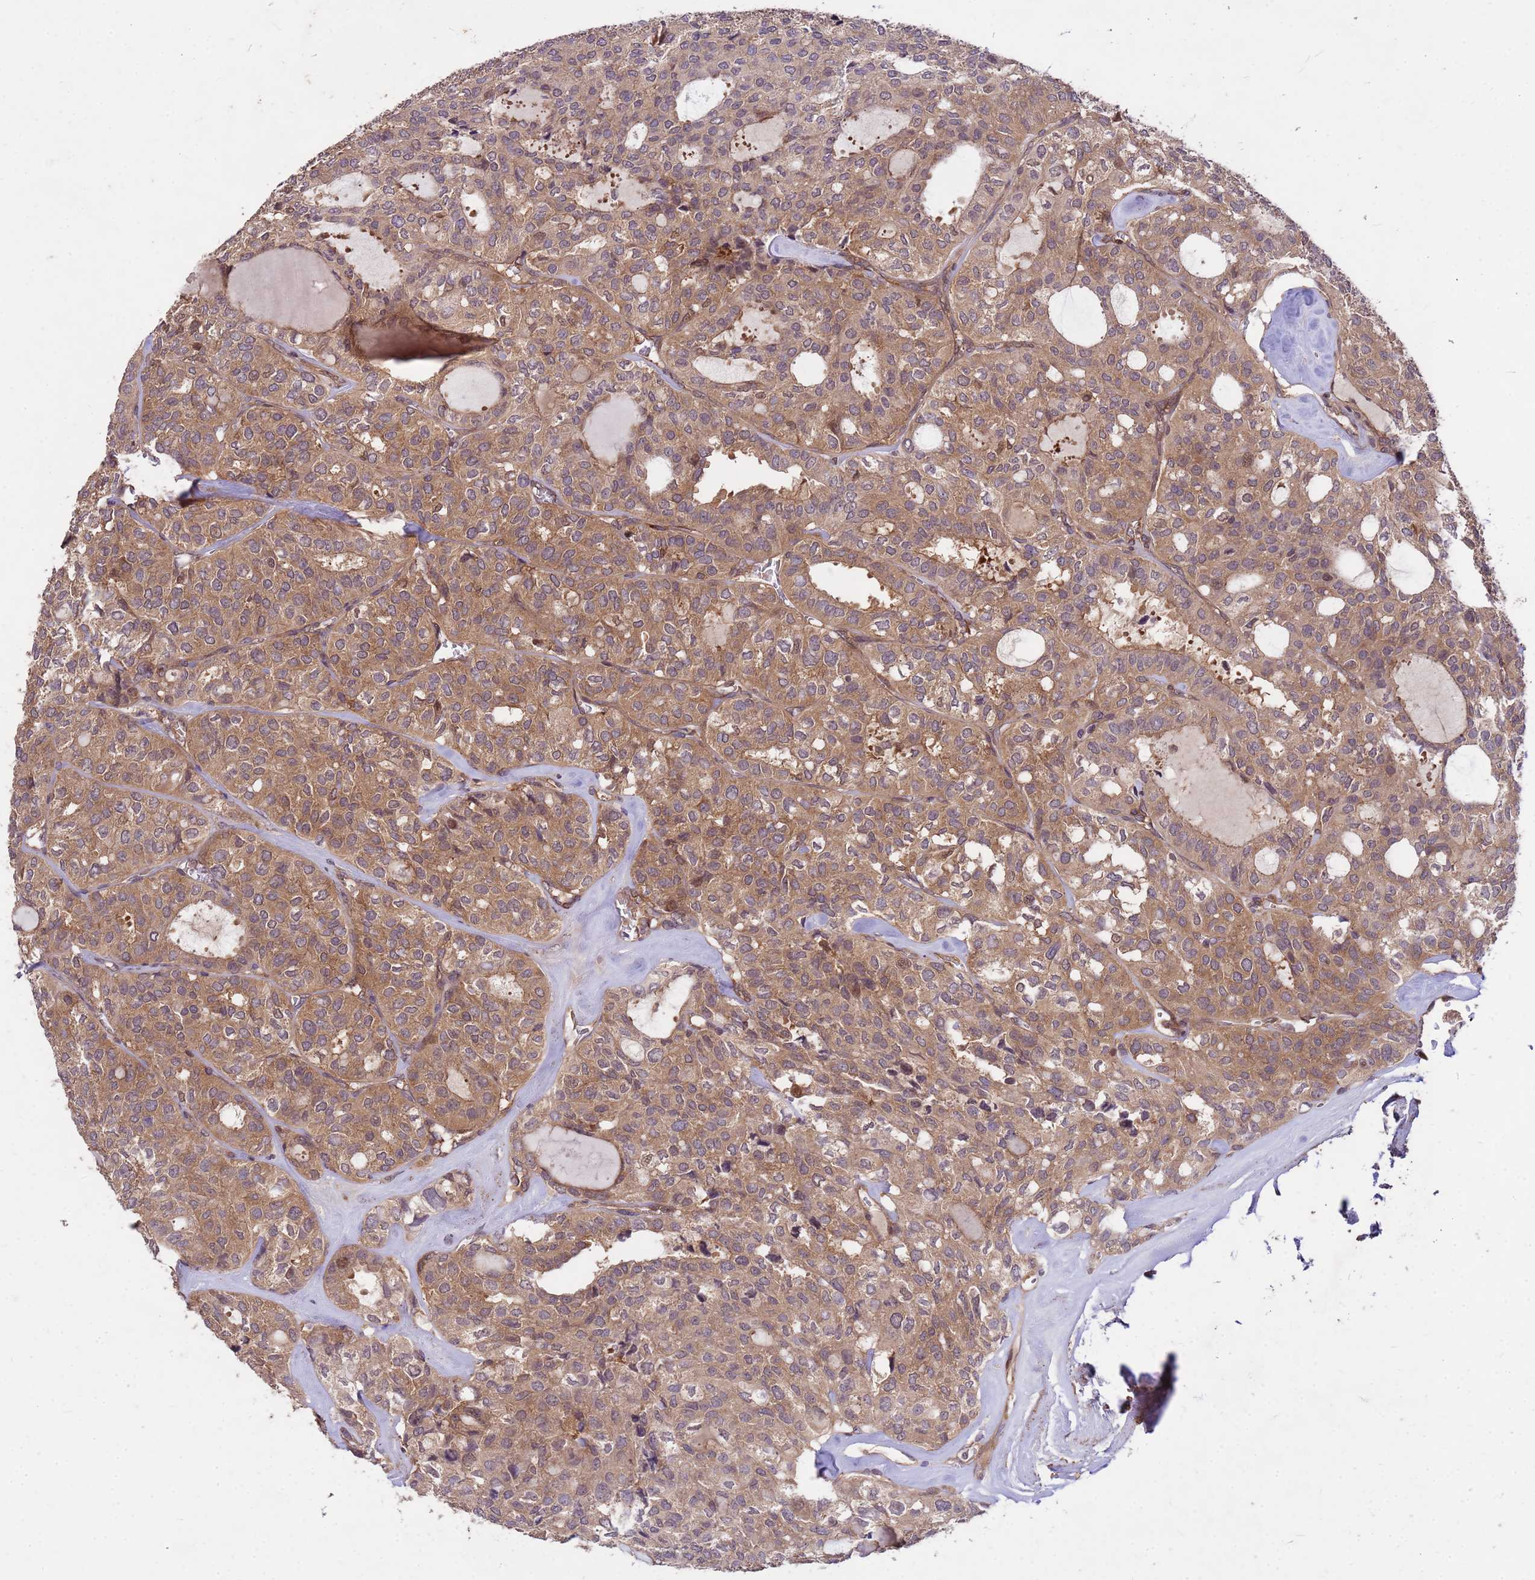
{"staining": {"intensity": "moderate", "quantity": ">75%", "location": "cytoplasmic/membranous"}, "tissue": "thyroid cancer", "cell_type": "Tumor cells", "image_type": "cancer", "snomed": [{"axis": "morphology", "description": "Follicular adenoma carcinoma, NOS"}, {"axis": "topography", "description": "Thyroid gland"}], "caption": "Thyroid cancer stained with immunohistochemistry (IHC) exhibits moderate cytoplasmic/membranous expression in about >75% of tumor cells.", "gene": "PPP2CB", "patient": {"sex": "male", "age": 75}}